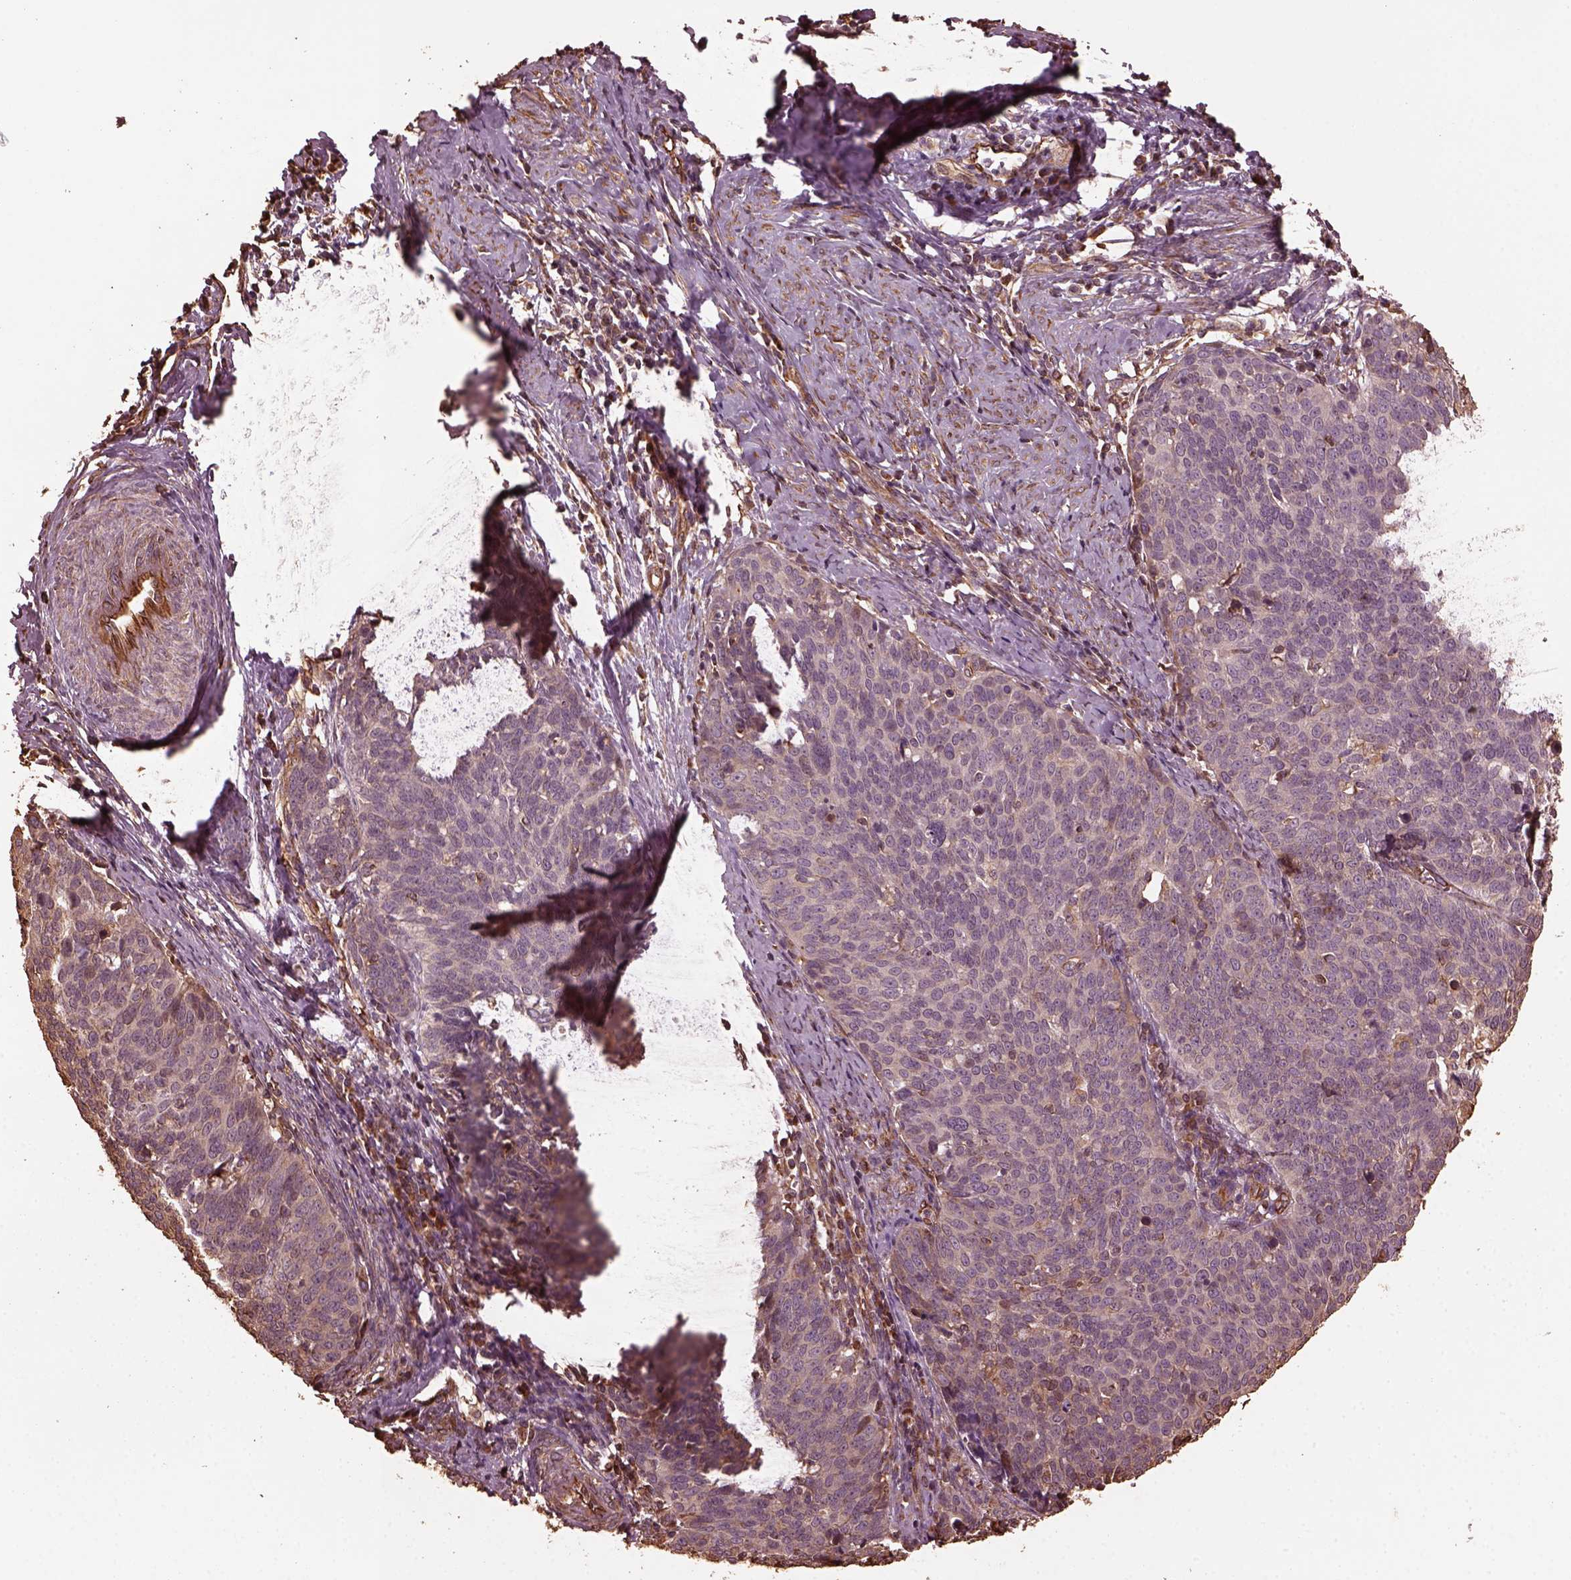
{"staining": {"intensity": "negative", "quantity": "none", "location": "none"}, "tissue": "cervical cancer", "cell_type": "Tumor cells", "image_type": "cancer", "snomed": [{"axis": "morphology", "description": "Normal tissue, NOS"}, {"axis": "morphology", "description": "Squamous cell carcinoma, NOS"}, {"axis": "topography", "description": "Cervix"}], "caption": "A high-resolution image shows immunohistochemistry staining of squamous cell carcinoma (cervical), which exhibits no significant expression in tumor cells.", "gene": "GTPBP1", "patient": {"sex": "female", "age": 39}}